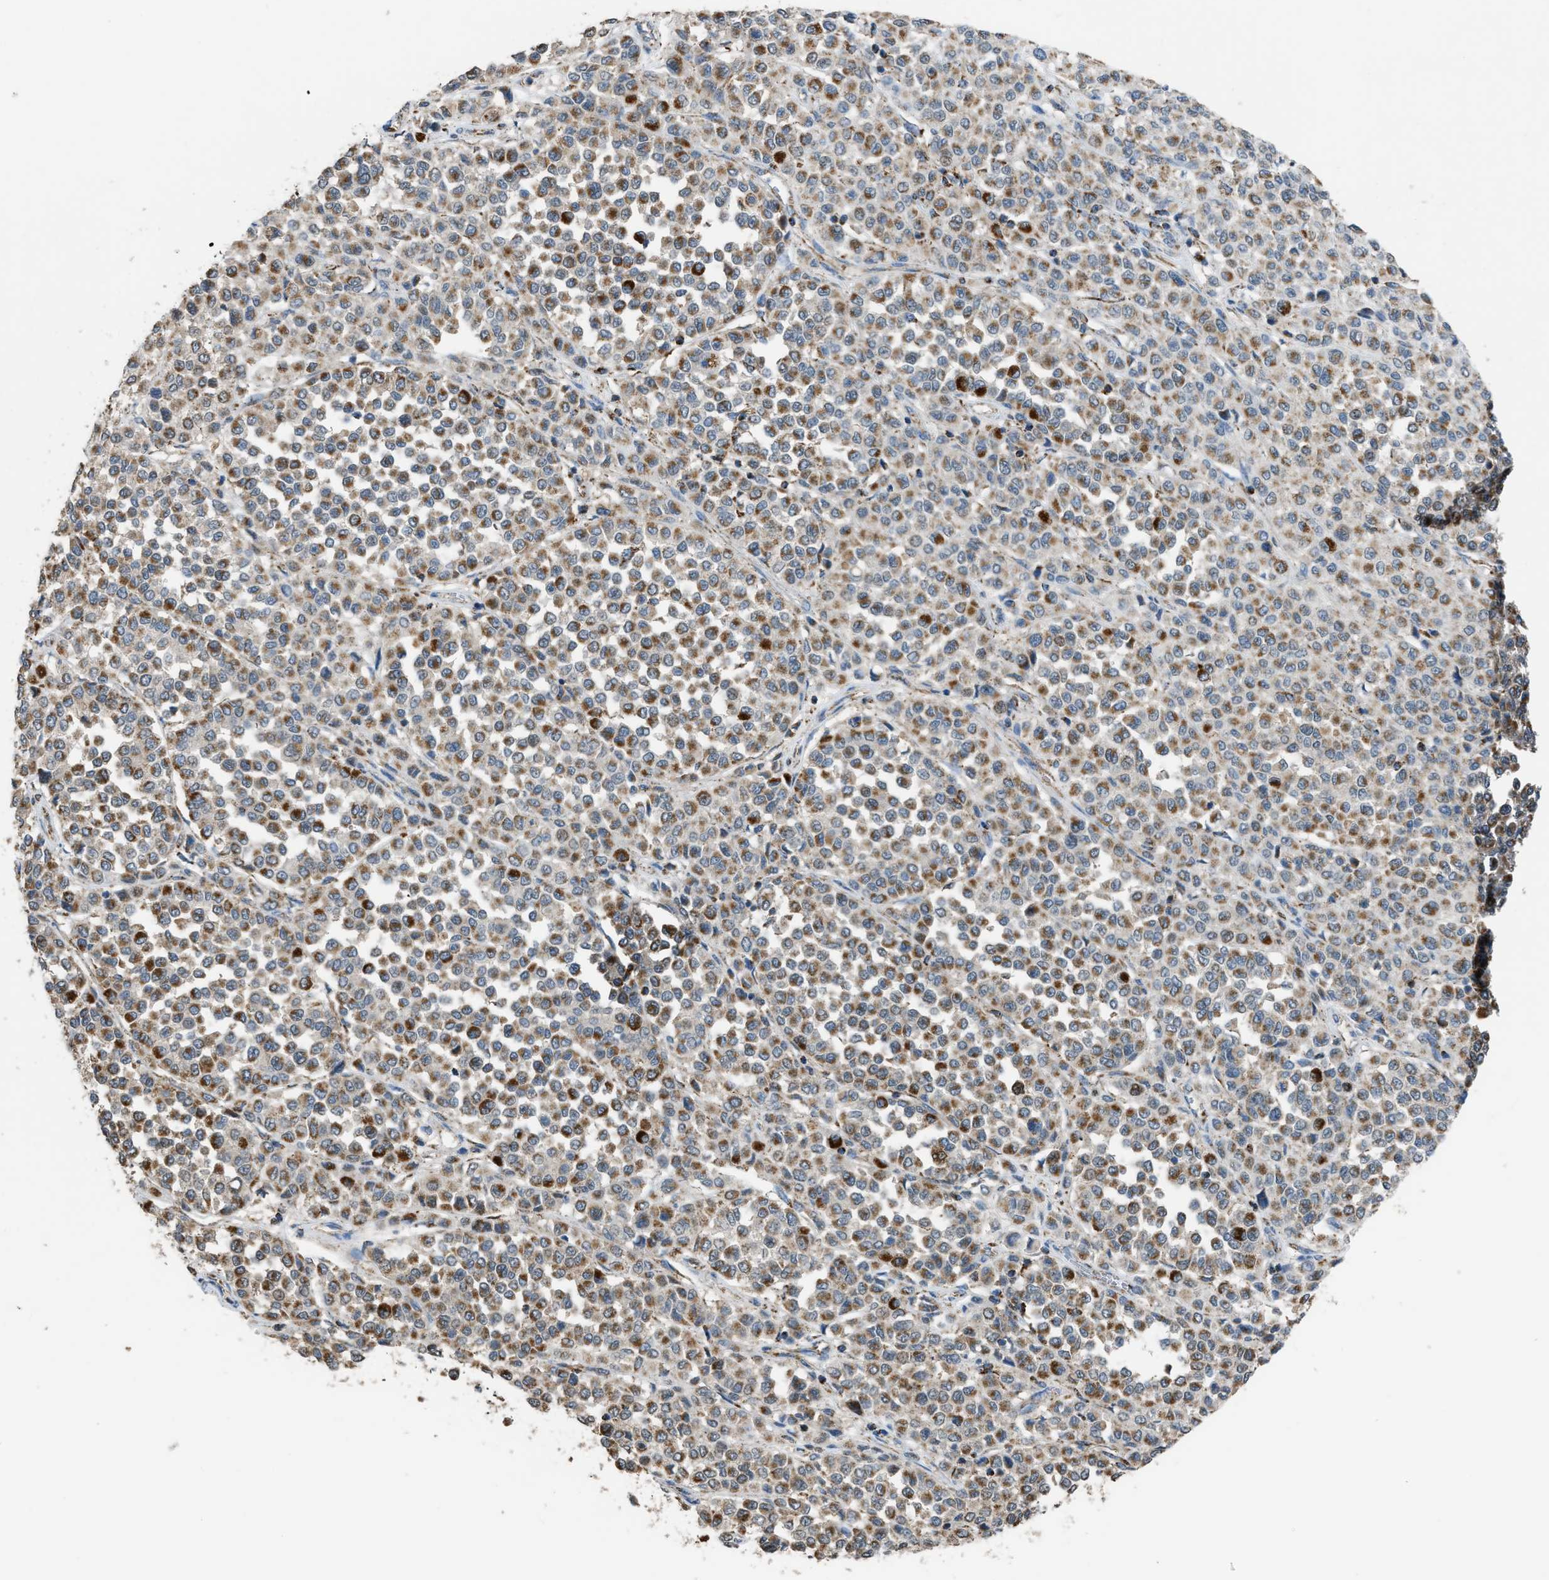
{"staining": {"intensity": "moderate", "quantity": ">75%", "location": "cytoplasmic/membranous"}, "tissue": "melanoma", "cell_type": "Tumor cells", "image_type": "cancer", "snomed": [{"axis": "morphology", "description": "Malignant melanoma, Metastatic site"}, {"axis": "topography", "description": "Pancreas"}], "caption": "Tumor cells exhibit medium levels of moderate cytoplasmic/membranous expression in about >75% of cells in melanoma.", "gene": "ETFB", "patient": {"sex": "female", "age": 30}}